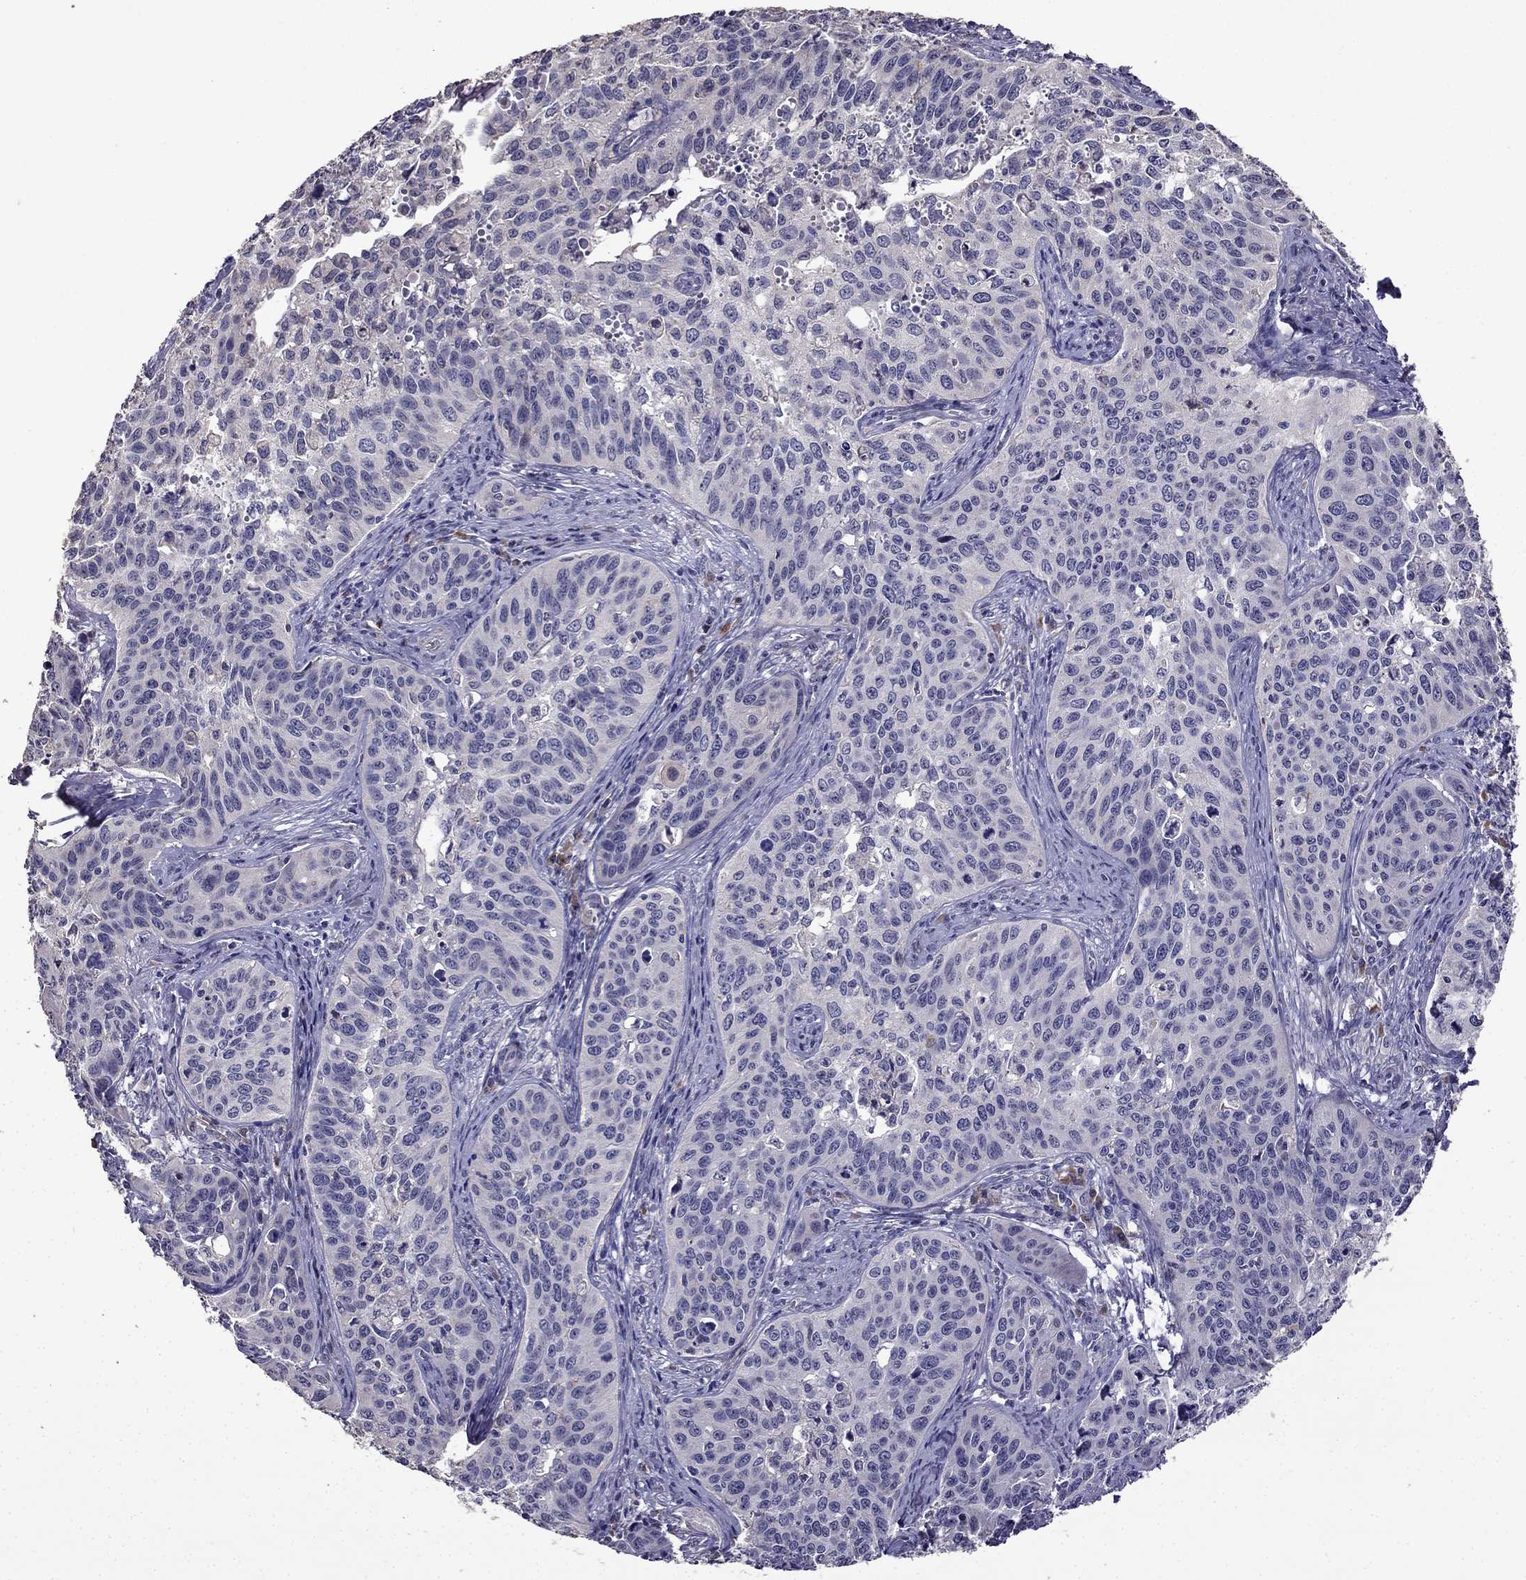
{"staining": {"intensity": "negative", "quantity": "none", "location": "none"}, "tissue": "cervical cancer", "cell_type": "Tumor cells", "image_type": "cancer", "snomed": [{"axis": "morphology", "description": "Squamous cell carcinoma, NOS"}, {"axis": "topography", "description": "Cervix"}], "caption": "High magnification brightfield microscopy of cervical cancer (squamous cell carcinoma) stained with DAB (3,3'-diaminobenzidine) (brown) and counterstained with hematoxylin (blue): tumor cells show no significant staining.", "gene": "CDH9", "patient": {"sex": "female", "age": 31}}